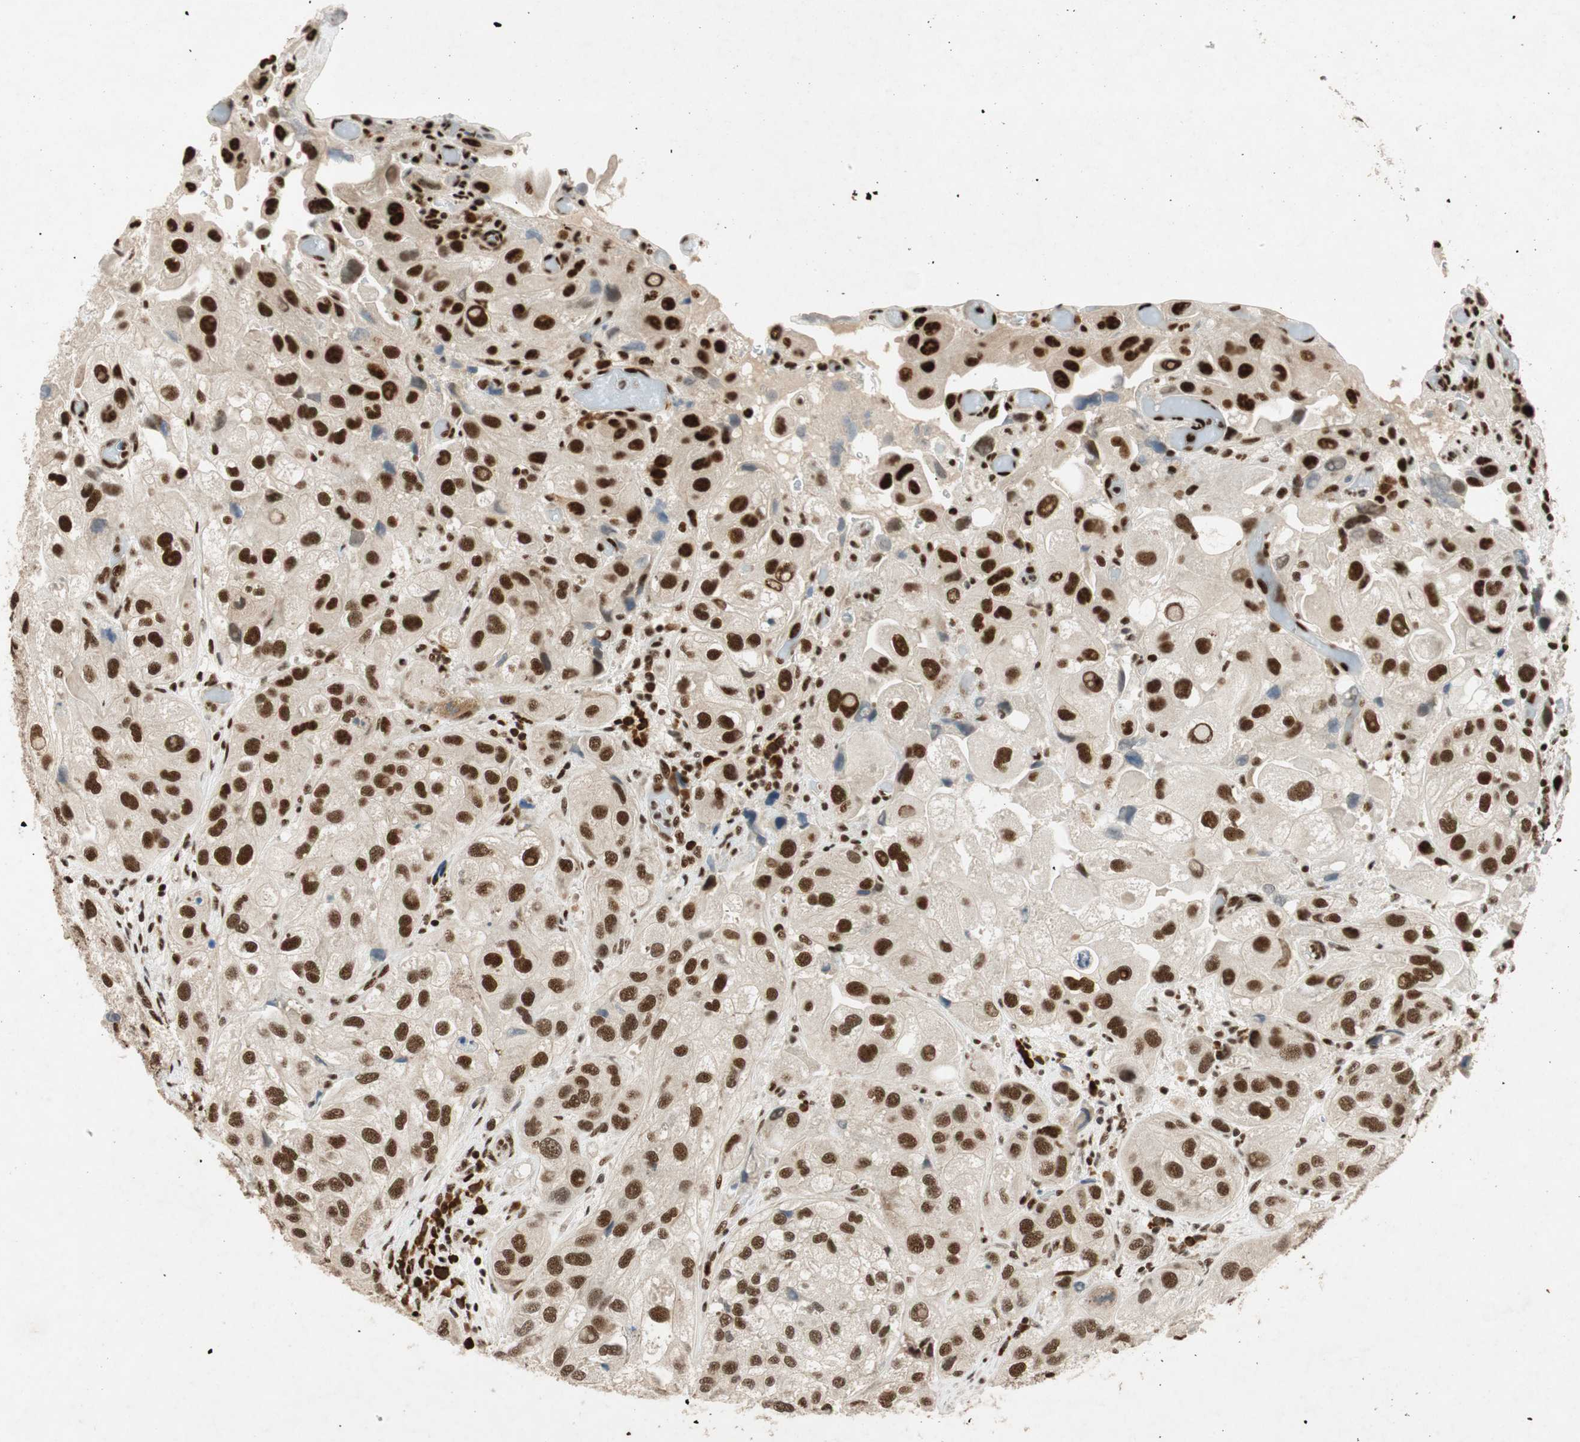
{"staining": {"intensity": "strong", "quantity": ">75%", "location": "nuclear"}, "tissue": "urothelial cancer", "cell_type": "Tumor cells", "image_type": "cancer", "snomed": [{"axis": "morphology", "description": "Urothelial carcinoma, High grade"}, {"axis": "topography", "description": "Urinary bladder"}], "caption": "Protein positivity by IHC reveals strong nuclear expression in approximately >75% of tumor cells in urothelial cancer. (DAB = brown stain, brightfield microscopy at high magnification).", "gene": "NCBP3", "patient": {"sex": "female", "age": 64}}